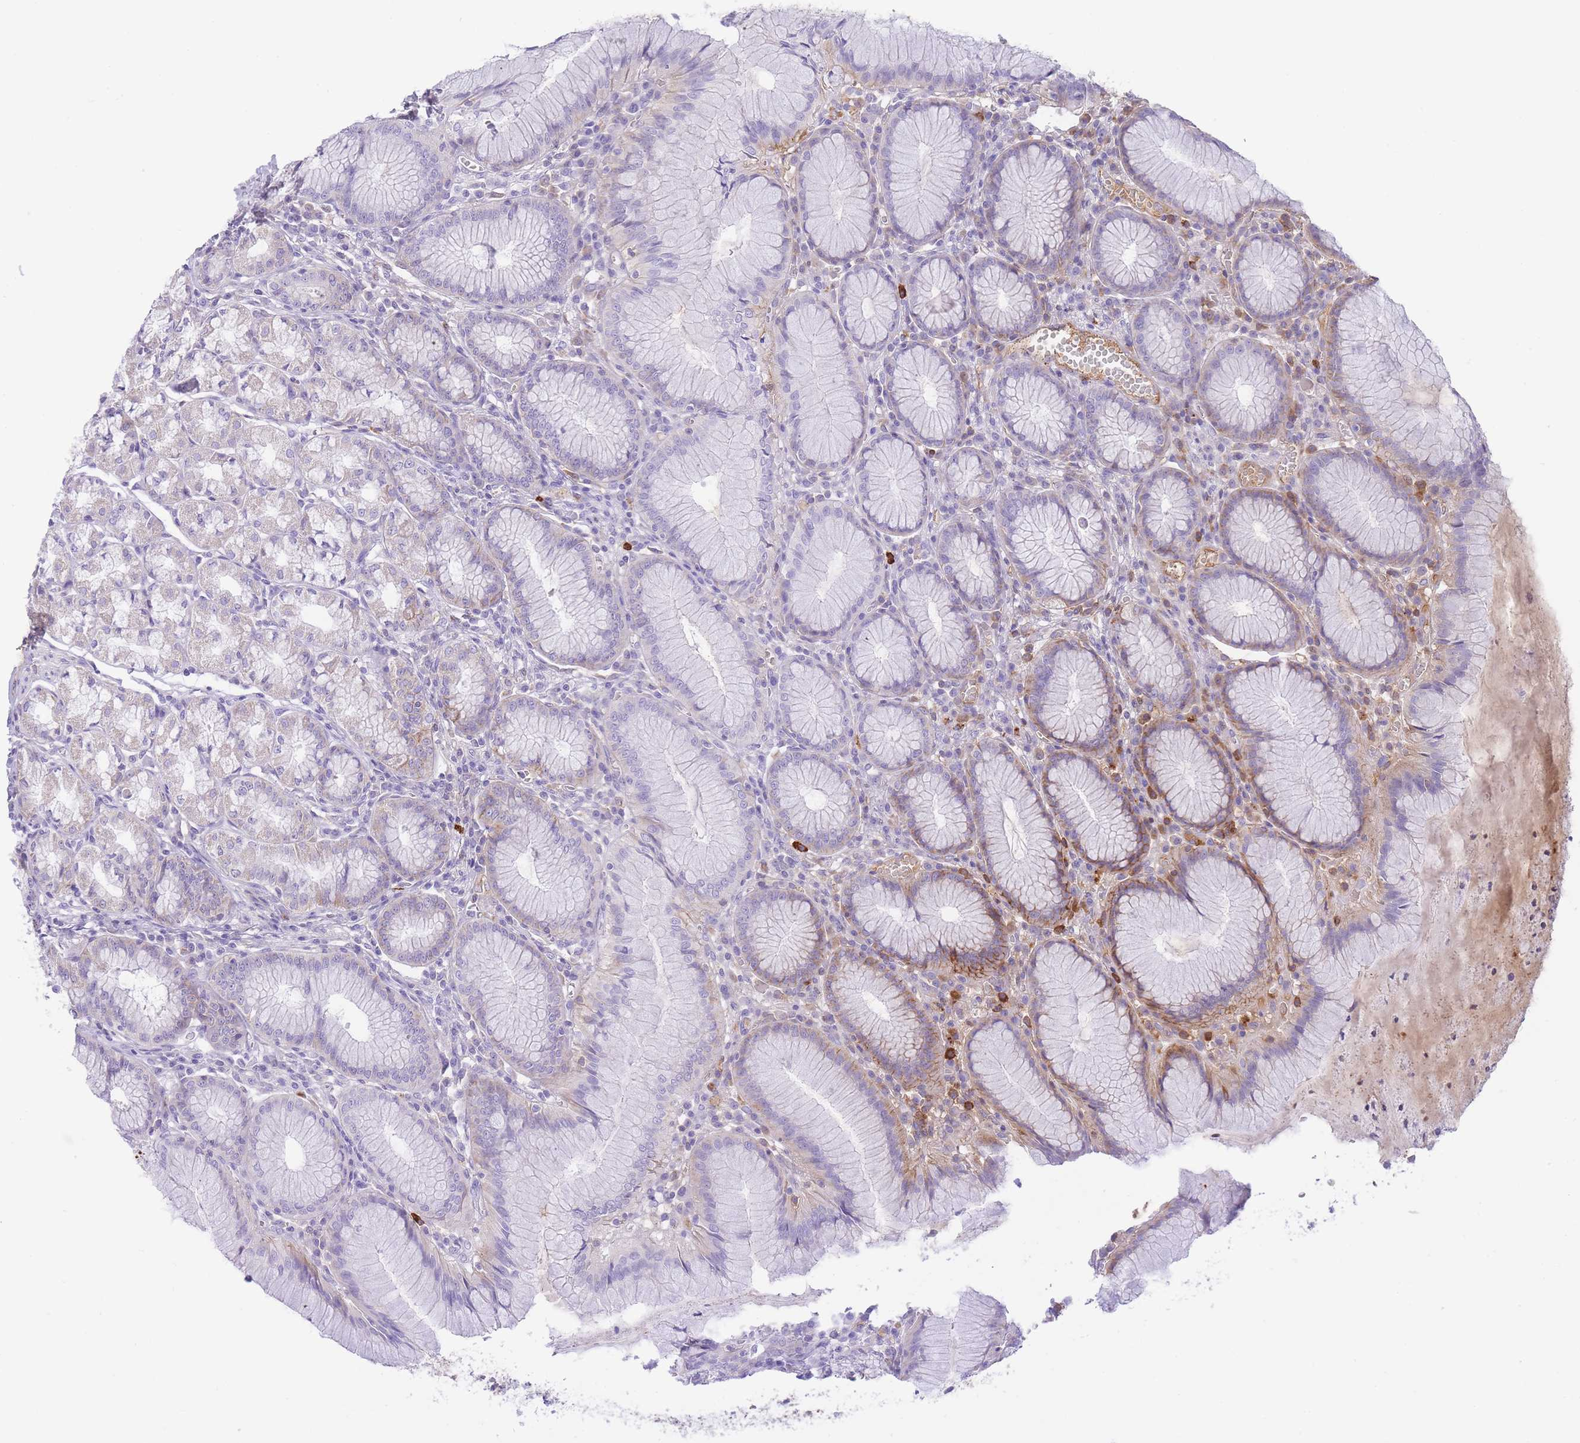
{"staining": {"intensity": "weak", "quantity": "<25%", "location": "cytoplasmic/membranous,nuclear"}, "tissue": "stomach", "cell_type": "Glandular cells", "image_type": "normal", "snomed": [{"axis": "morphology", "description": "Normal tissue, NOS"}, {"axis": "topography", "description": "Stomach"}], "caption": "Immunohistochemistry (IHC) image of normal stomach: human stomach stained with DAB reveals no significant protein expression in glandular cells. (DAB immunohistochemistry (IHC) visualized using brightfield microscopy, high magnification).", "gene": "HRG", "patient": {"sex": "male", "age": 55}}